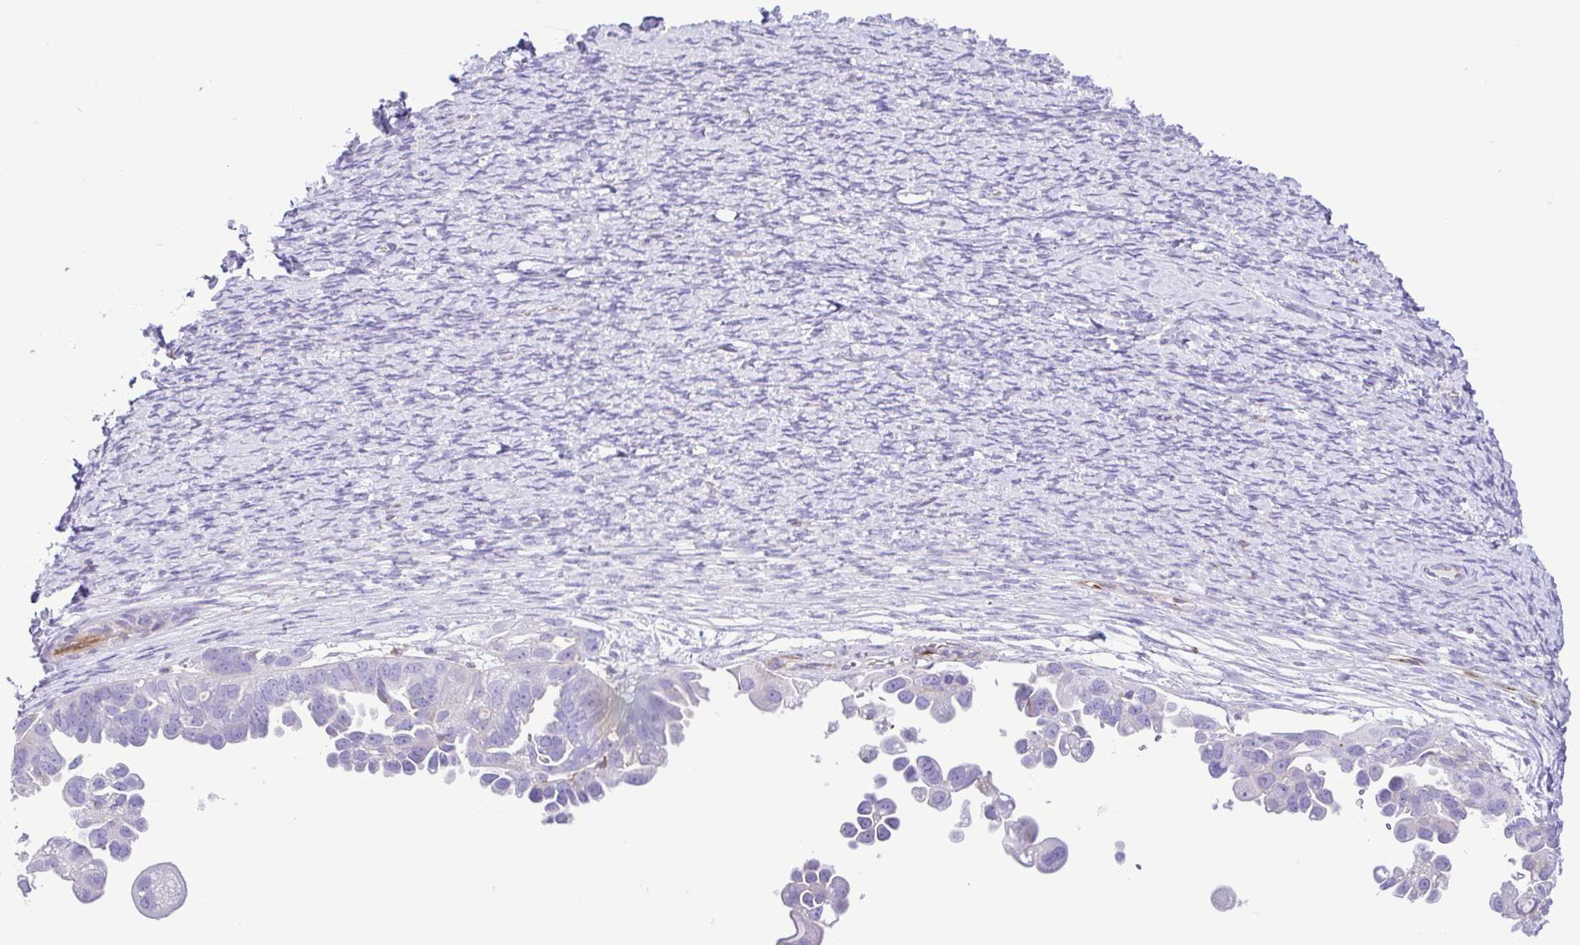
{"staining": {"intensity": "negative", "quantity": "none", "location": "none"}, "tissue": "ovarian cancer", "cell_type": "Tumor cells", "image_type": "cancer", "snomed": [{"axis": "morphology", "description": "Cystadenocarcinoma, serous, NOS"}, {"axis": "topography", "description": "Ovary"}], "caption": "The immunohistochemistry (IHC) micrograph has no significant staining in tumor cells of serous cystadenocarcinoma (ovarian) tissue.", "gene": "FLT1", "patient": {"sex": "female", "age": 53}}